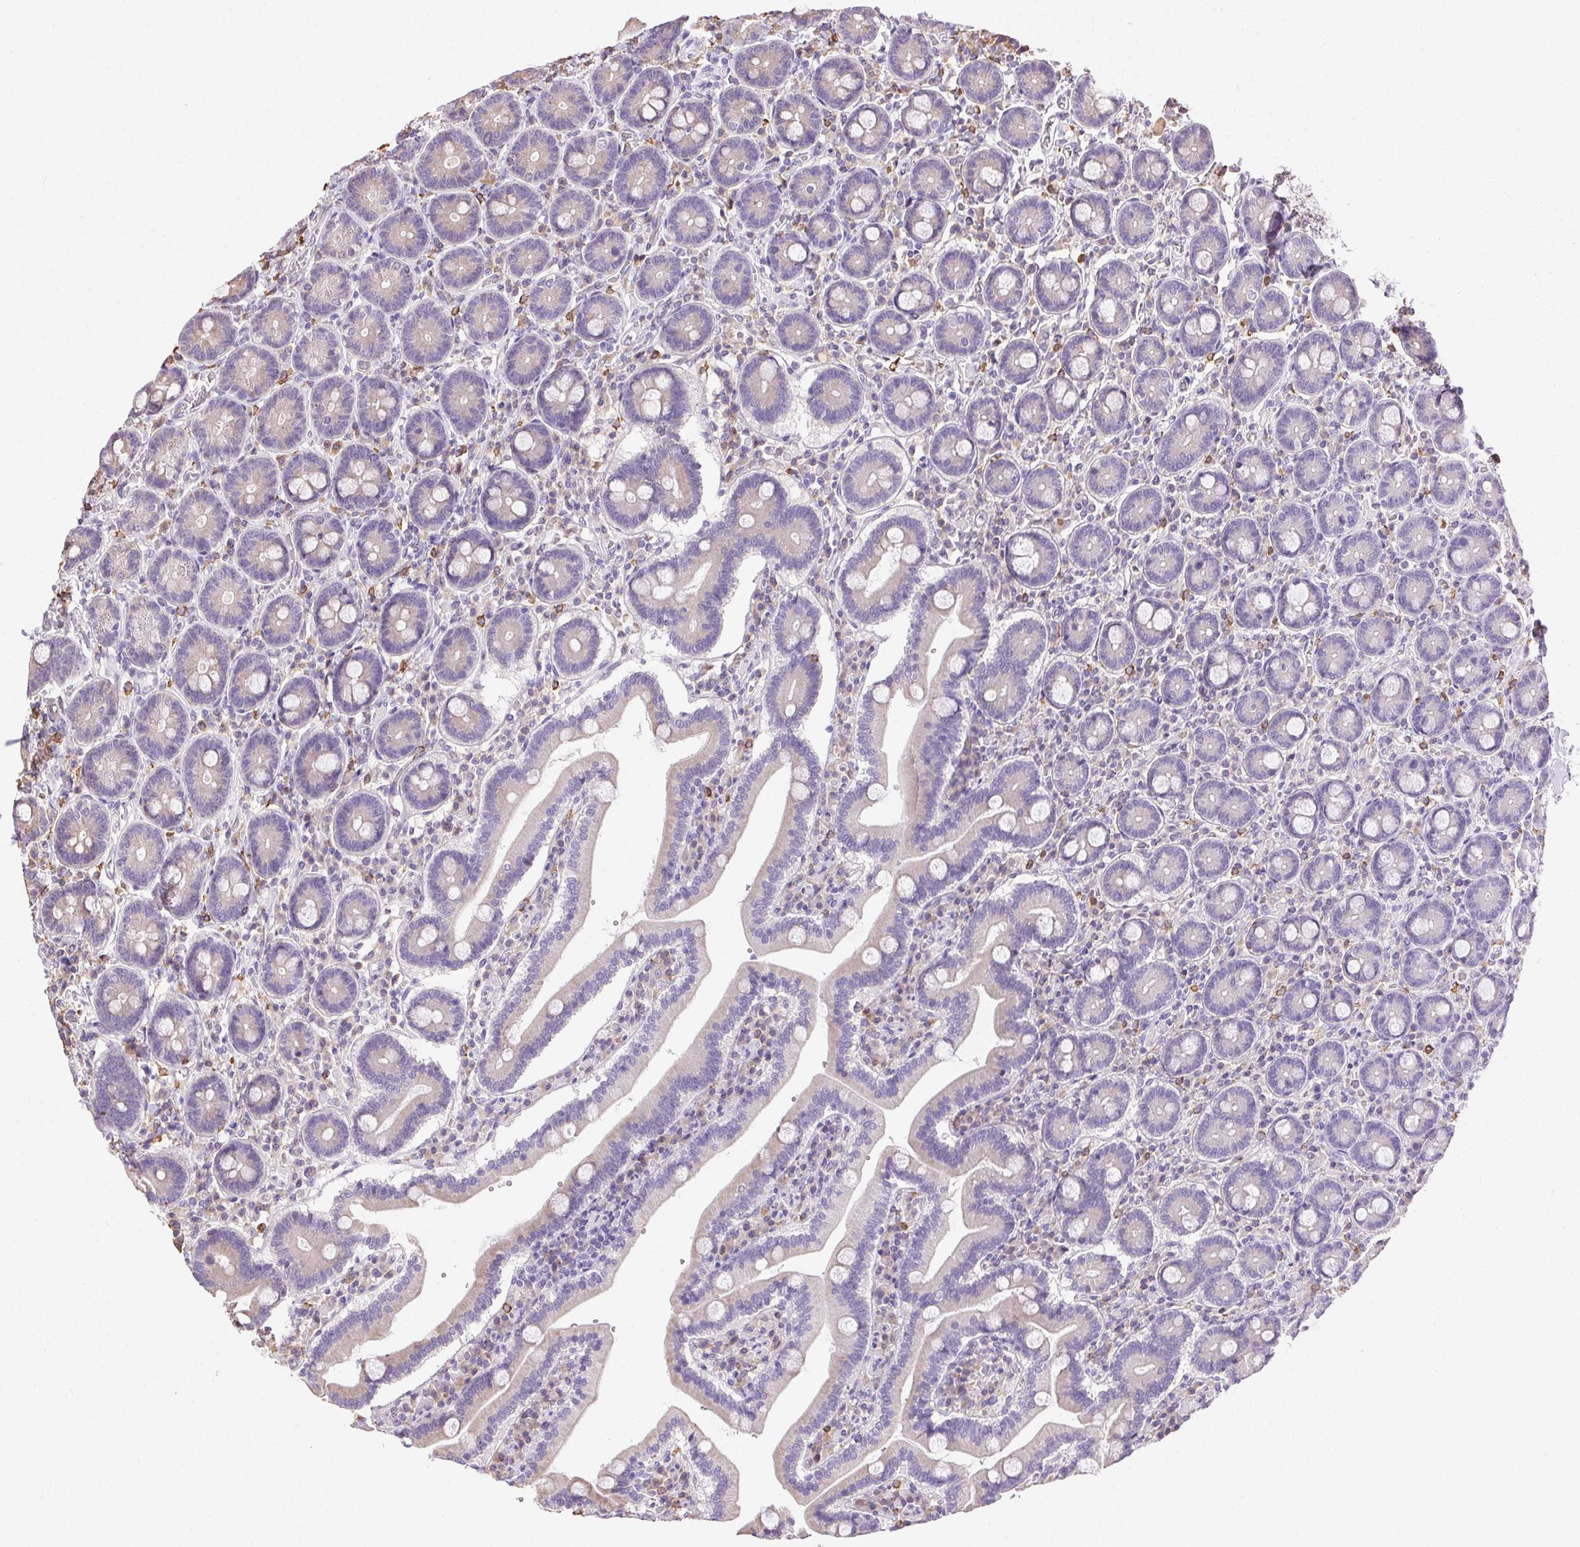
{"staining": {"intensity": "weak", "quantity": "25%-75%", "location": "cytoplasmic/membranous"}, "tissue": "duodenum", "cell_type": "Glandular cells", "image_type": "normal", "snomed": [{"axis": "morphology", "description": "Normal tissue, NOS"}, {"axis": "topography", "description": "Duodenum"}], "caption": "This is a photomicrograph of immunohistochemistry staining of normal duodenum, which shows weak expression in the cytoplasmic/membranous of glandular cells.", "gene": "SNX31", "patient": {"sex": "female", "age": 62}}